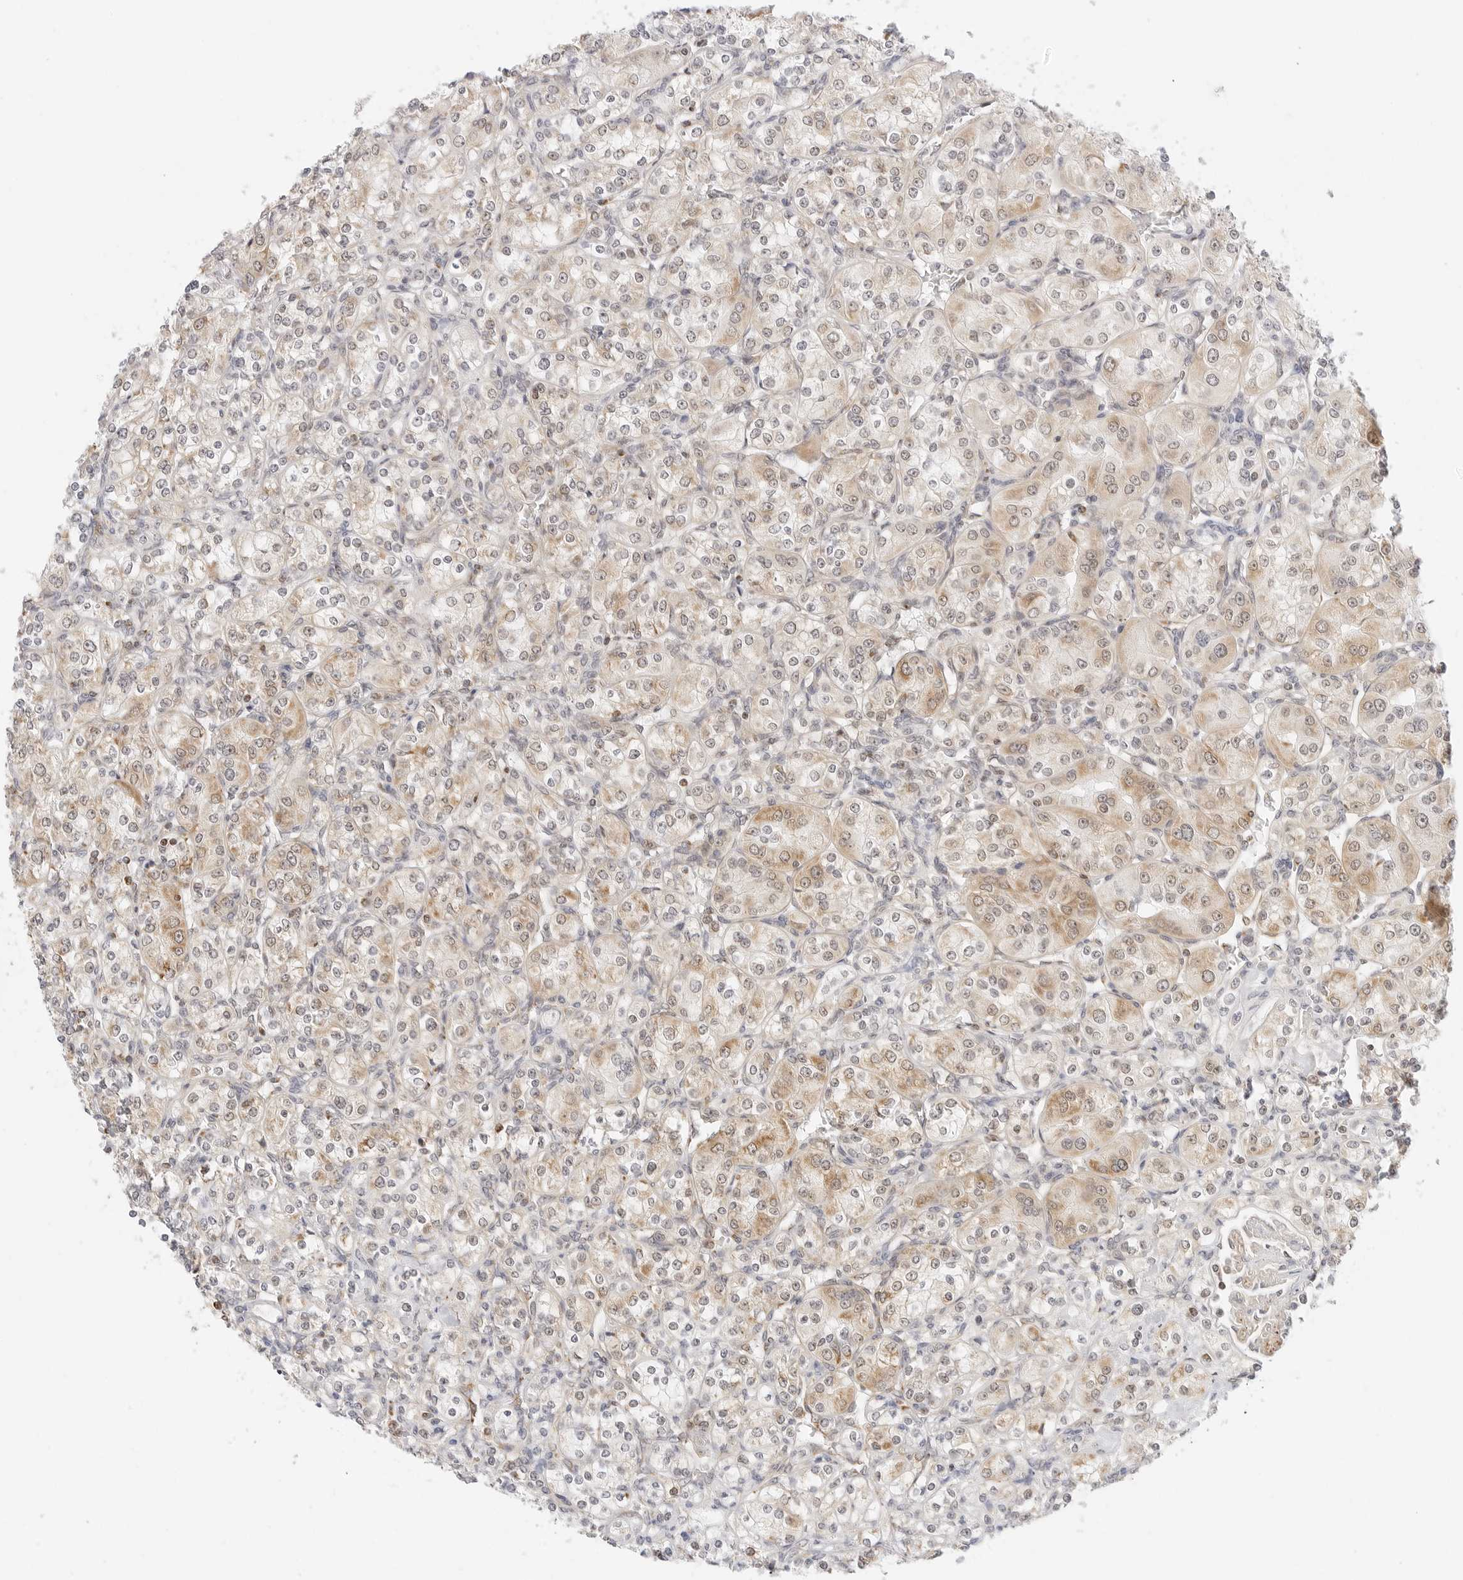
{"staining": {"intensity": "moderate", "quantity": "<25%", "location": "cytoplasmic/membranous,nuclear"}, "tissue": "renal cancer", "cell_type": "Tumor cells", "image_type": "cancer", "snomed": [{"axis": "morphology", "description": "Adenocarcinoma, NOS"}, {"axis": "topography", "description": "Kidney"}], "caption": "Approximately <25% of tumor cells in renal cancer (adenocarcinoma) exhibit moderate cytoplasmic/membranous and nuclear protein staining as visualized by brown immunohistochemical staining.", "gene": "GORAB", "patient": {"sex": "male", "age": 77}}